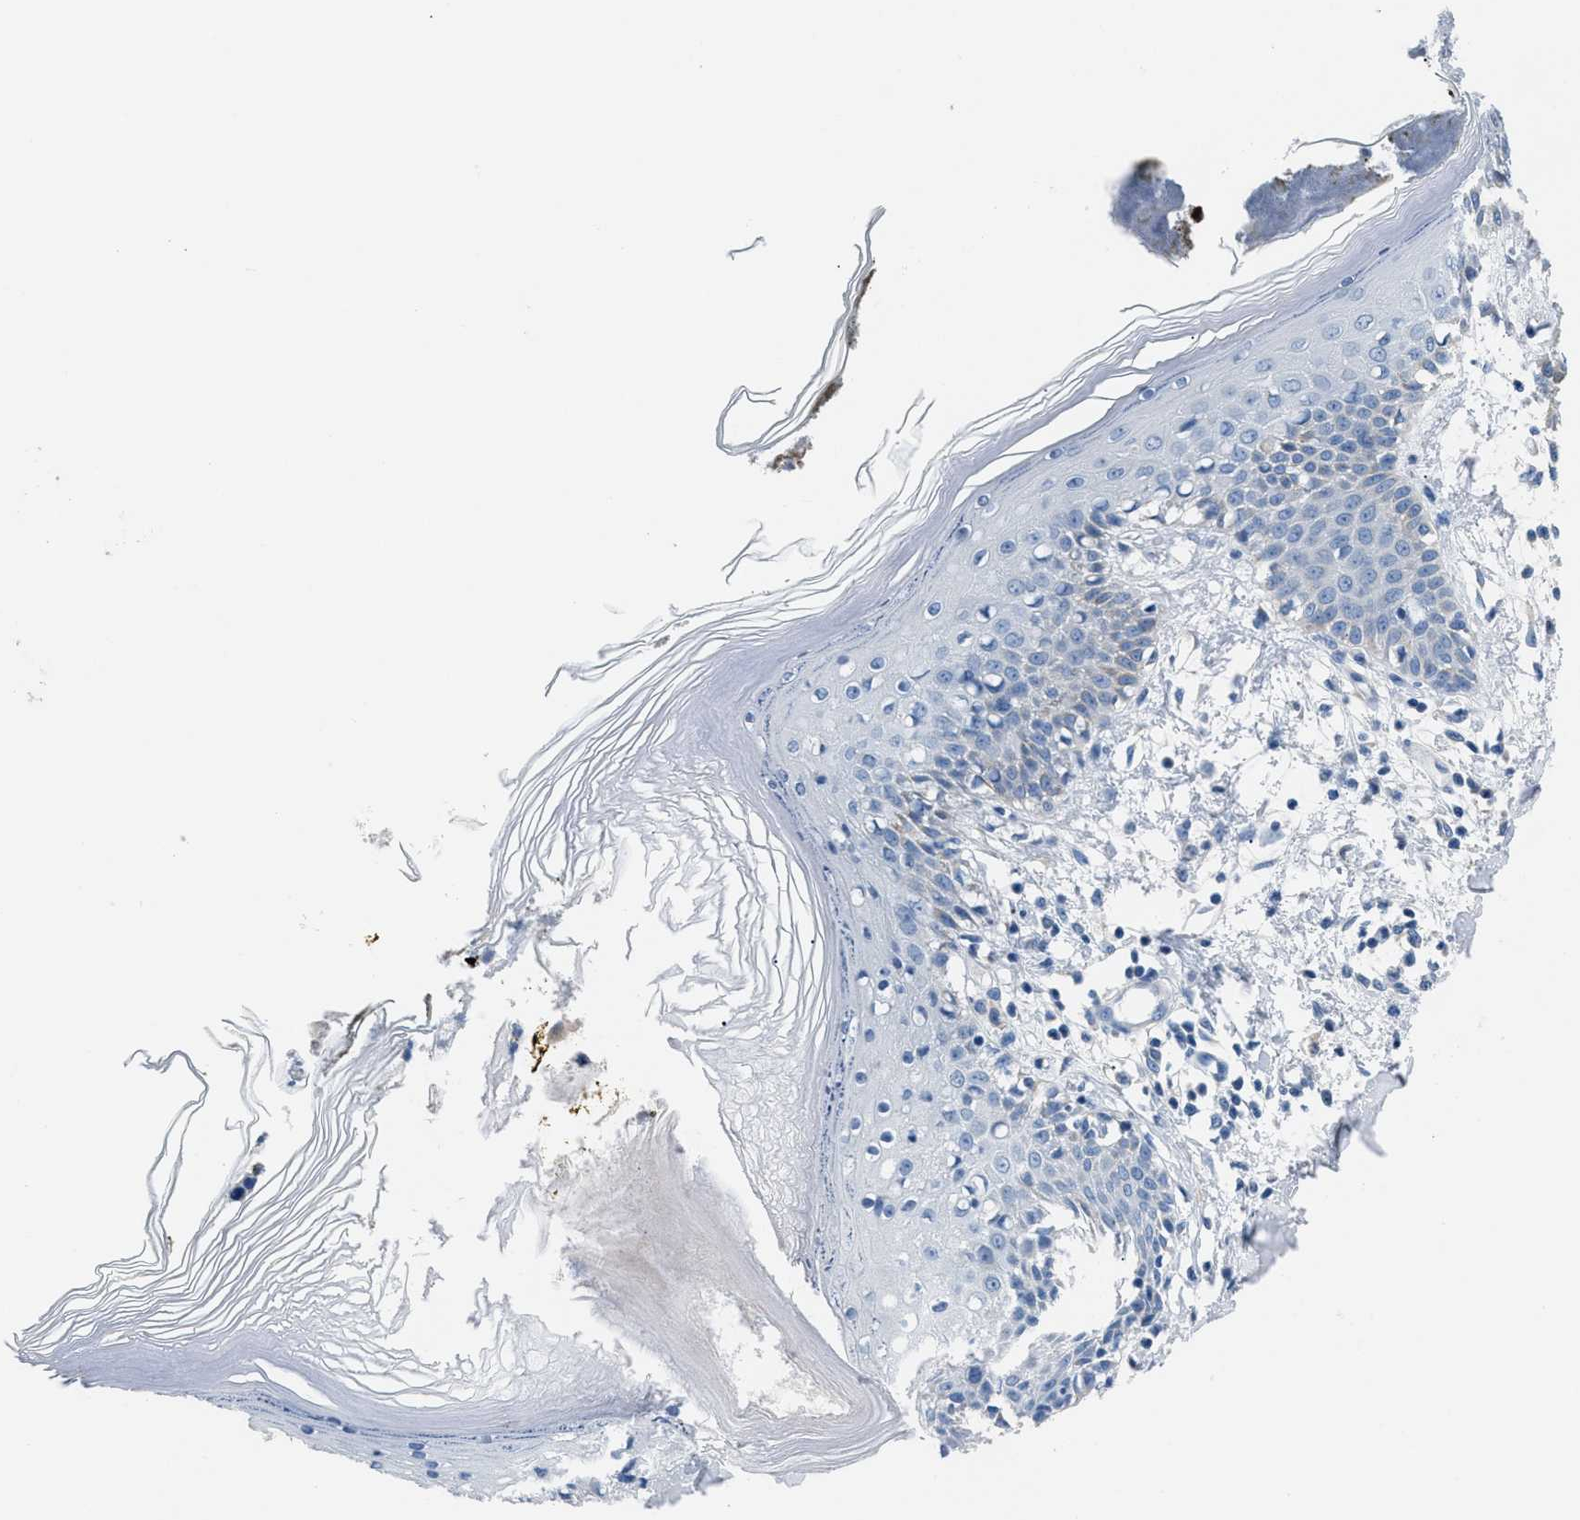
{"staining": {"intensity": "negative", "quantity": "none", "location": "none"}, "tissue": "skin", "cell_type": "Fibroblasts", "image_type": "normal", "snomed": [{"axis": "morphology", "description": "Normal tissue, NOS"}, {"axis": "topography", "description": "Skin"}], "caption": "IHC micrograph of normal skin stained for a protein (brown), which shows no expression in fibroblasts. (Brightfield microscopy of DAB immunohistochemistry (IHC) at high magnification).", "gene": "ILDR1", "patient": {"sex": "male", "age": 53}}